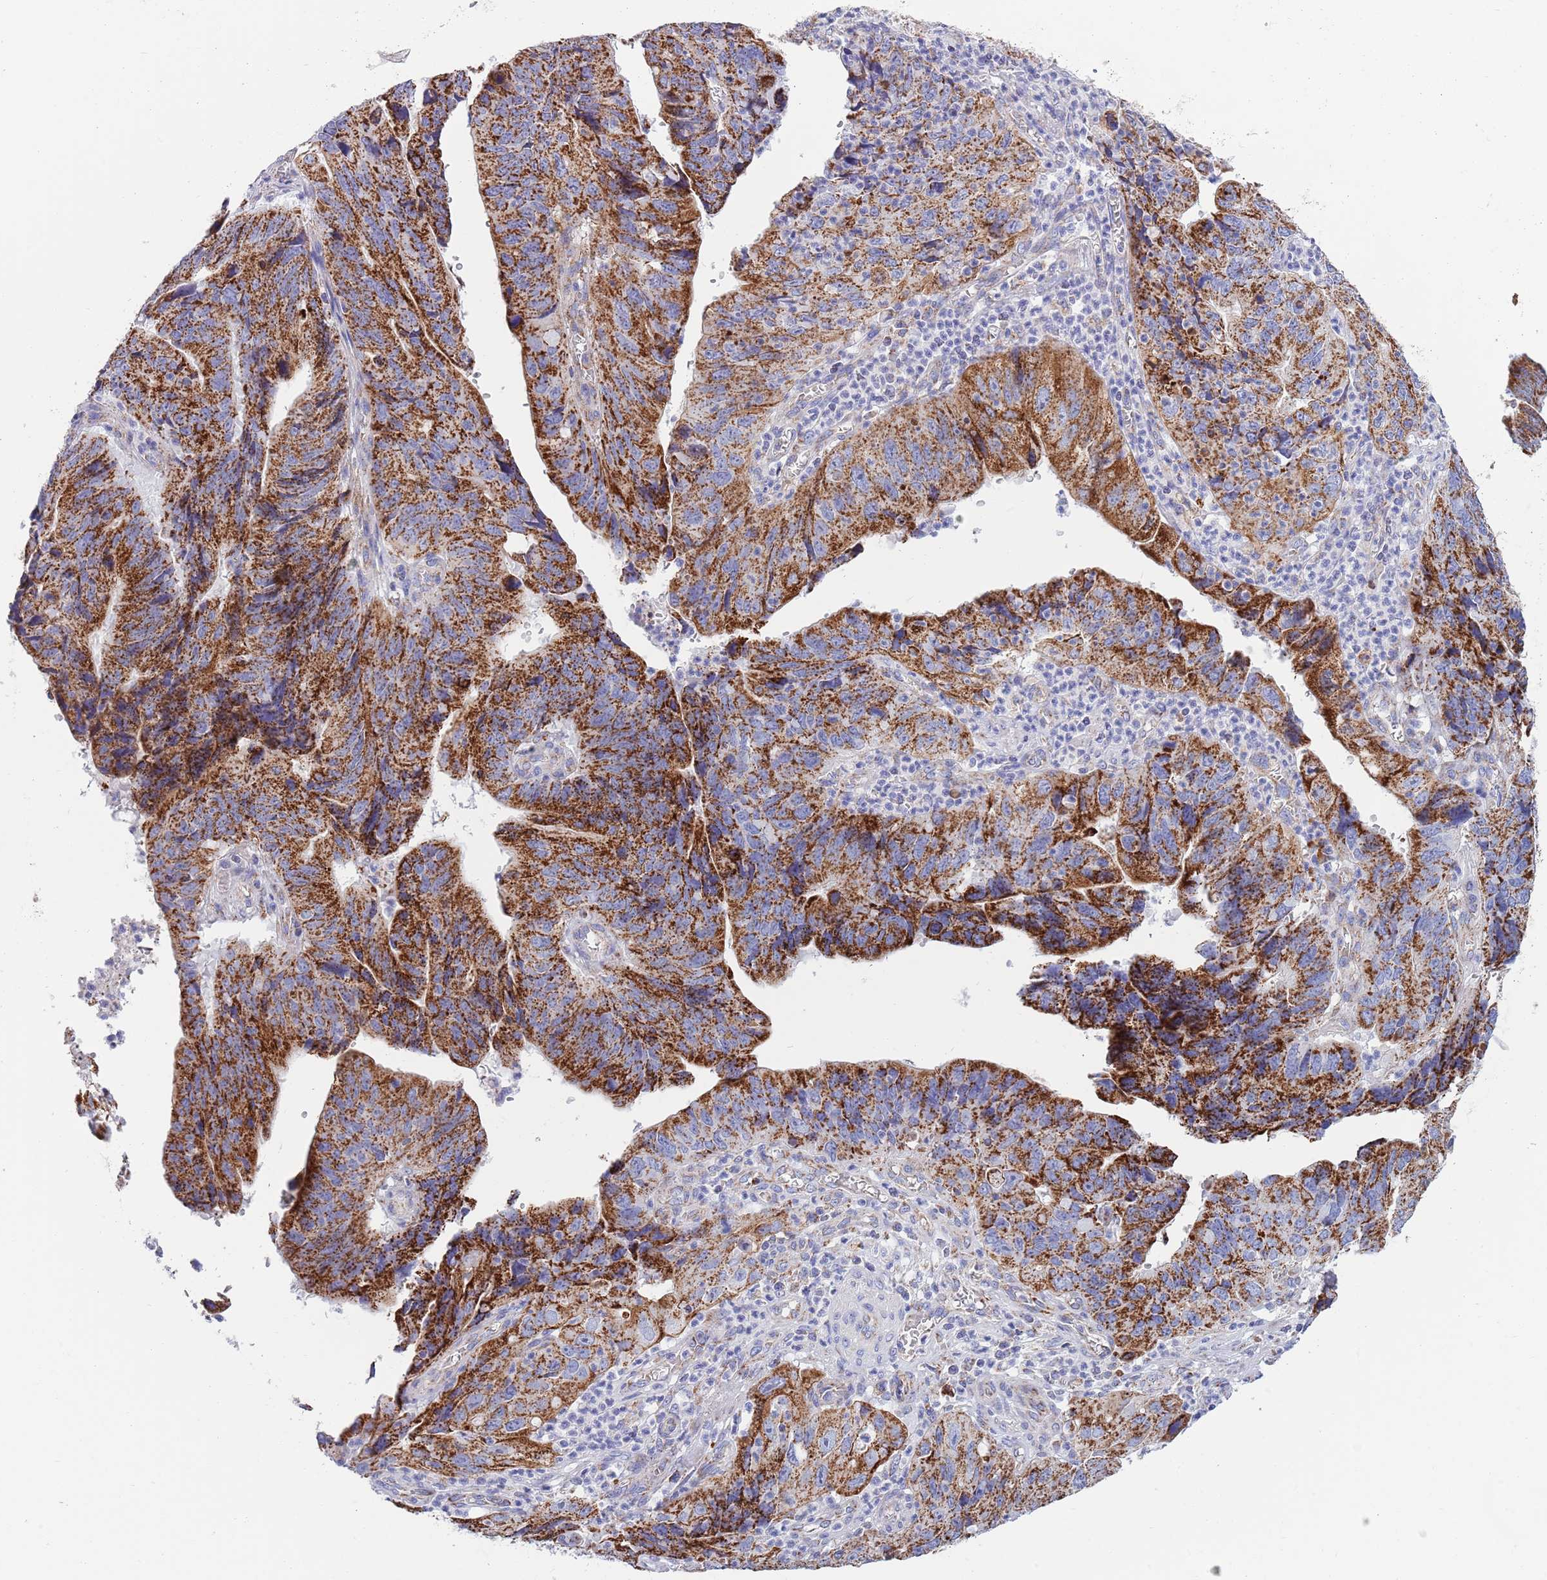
{"staining": {"intensity": "strong", "quantity": ">75%", "location": "cytoplasmic/membranous"}, "tissue": "stomach cancer", "cell_type": "Tumor cells", "image_type": "cancer", "snomed": [{"axis": "morphology", "description": "Adenocarcinoma, NOS"}, {"axis": "topography", "description": "Stomach"}], "caption": "IHC (DAB) staining of human stomach cancer (adenocarcinoma) demonstrates strong cytoplasmic/membranous protein expression in approximately >75% of tumor cells. The protein is shown in brown color, while the nuclei are stained blue.", "gene": "EMC8", "patient": {"sex": "male", "age": 59}}